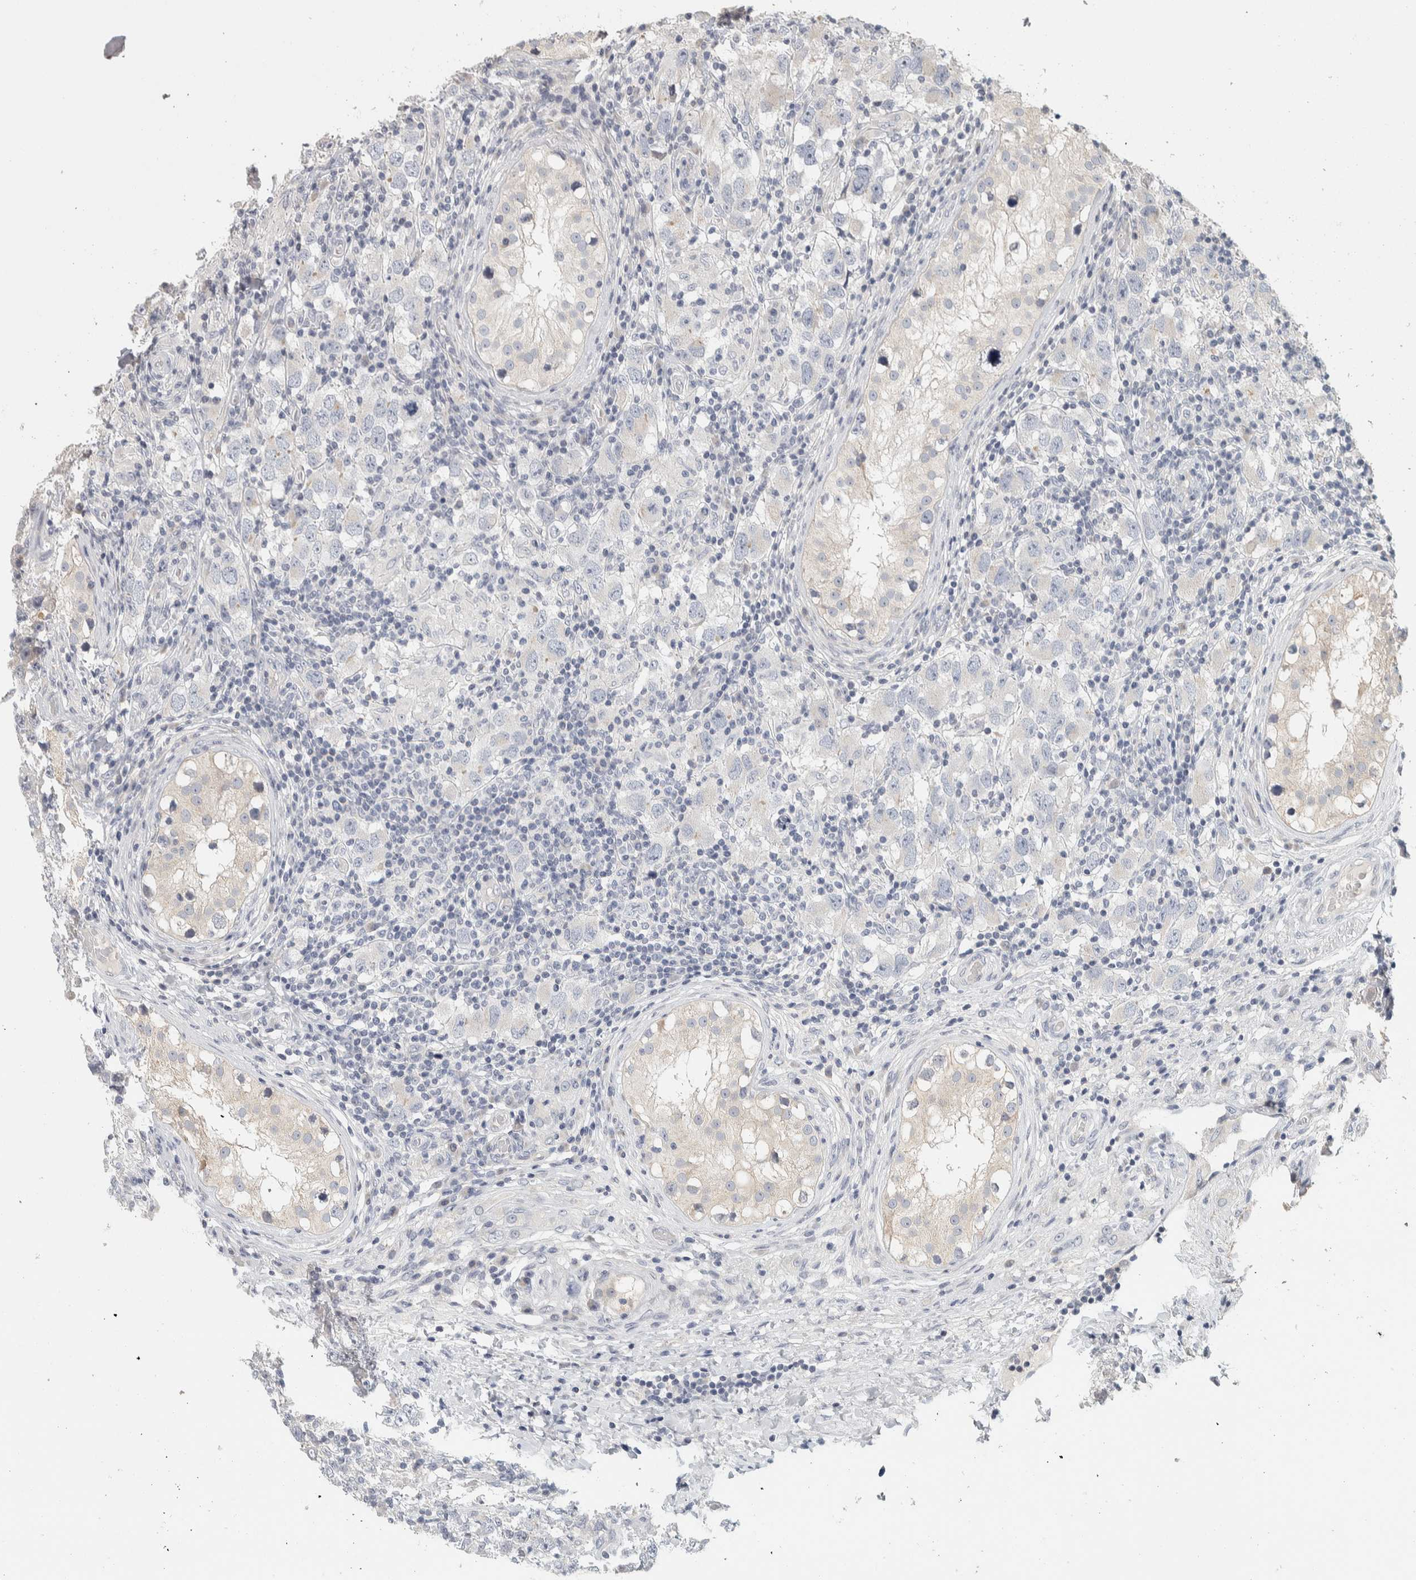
{"staining": {"intensity": "negative", "quantity": "none", "location": "none"}, "tissue": "testis cancer", "cell_type": "Tumor cells", "image_type": "cancer", "snomed": [{"axis": "morphology", "description": "Carcinoma, Embryonal, NOS"}, {"axis": "topography", "description": "Testis"}], "caption": "The immunohistochemistry micrograph has no significant staining in tumor cells of testis cancer tissue.", "gene": "DCXR", "patient": {"sex": "male", "age": 21}}